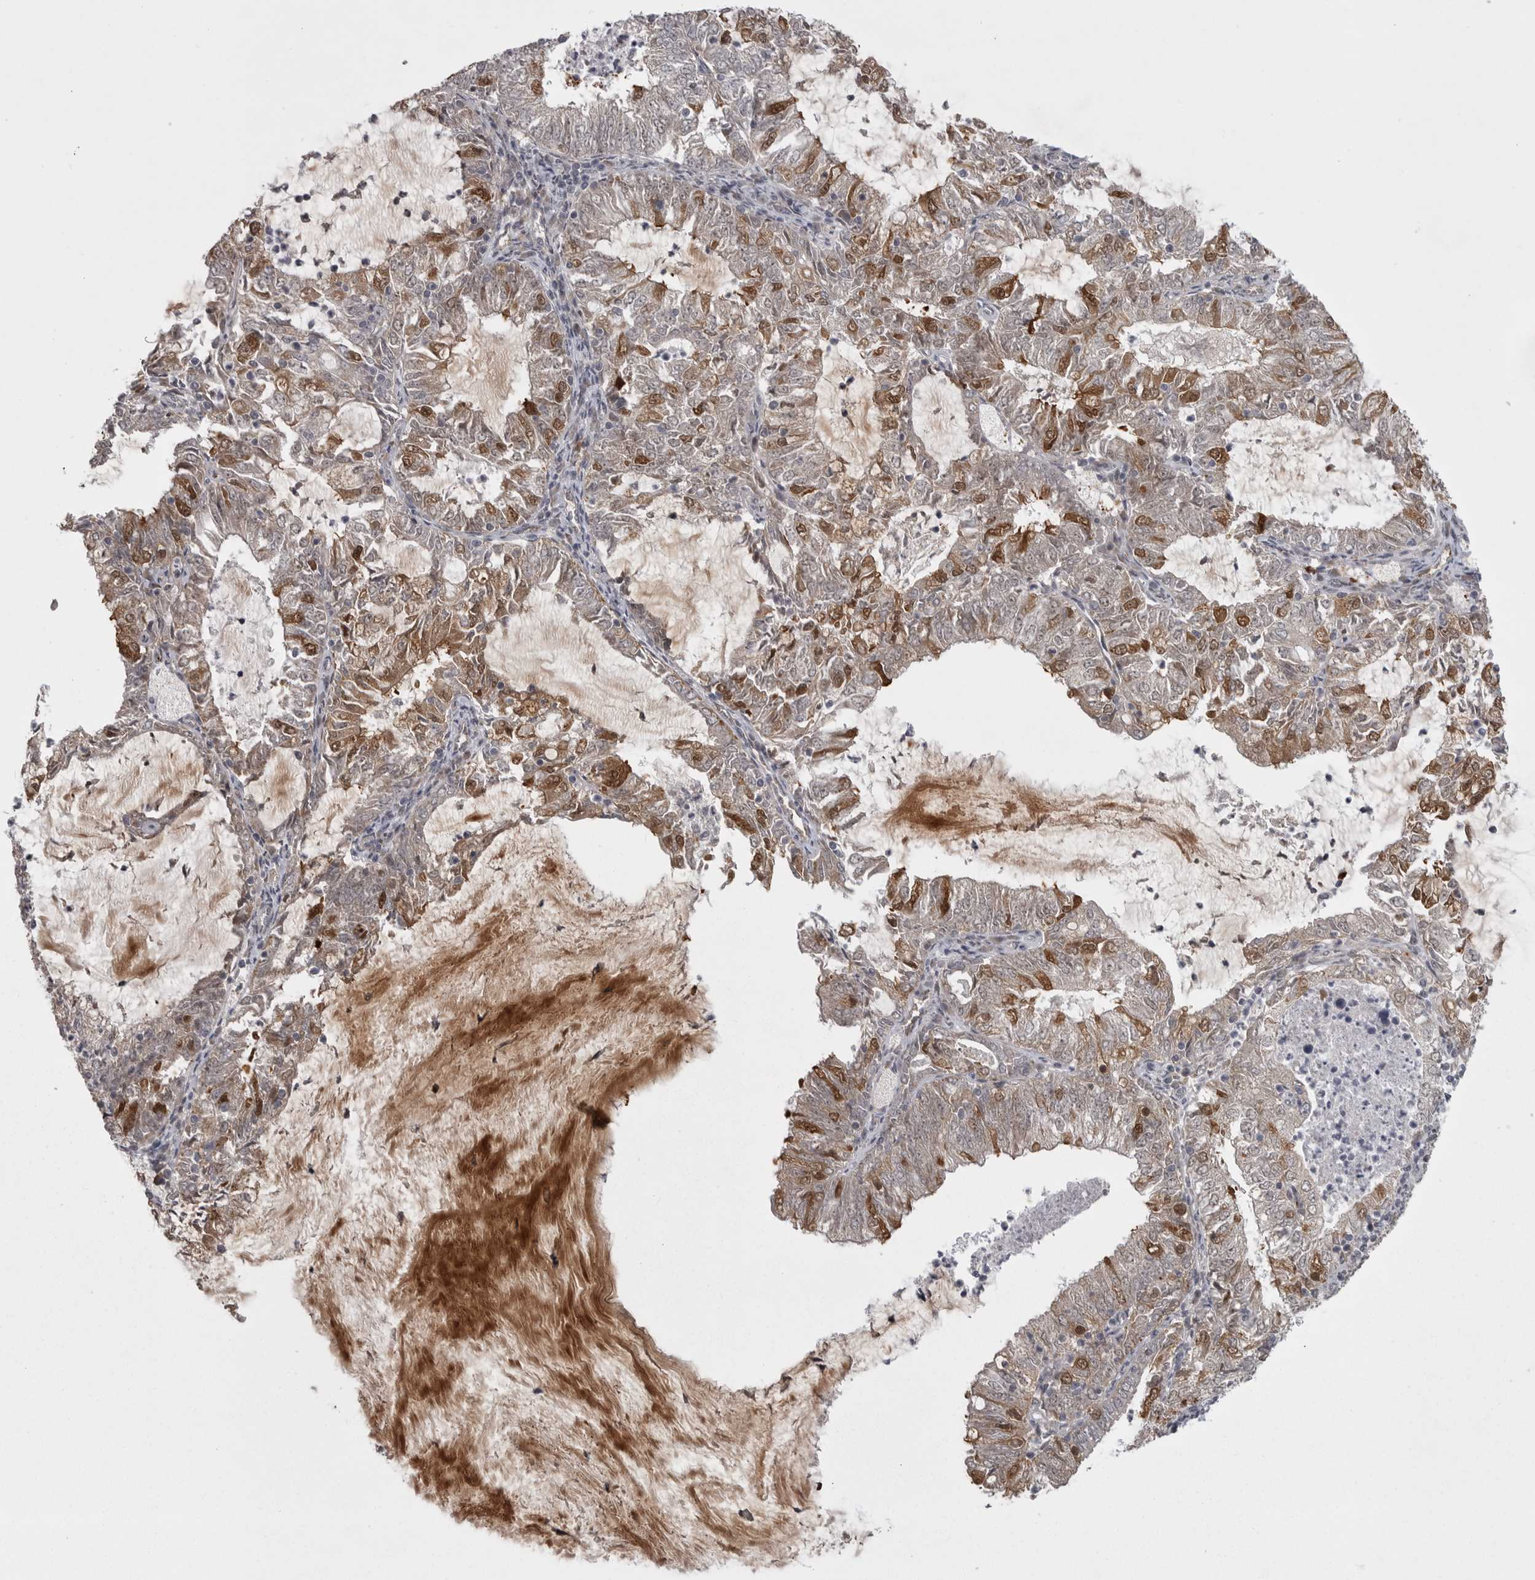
{"staining": {"intensity": "moderate", "quantity": "25%-75%", "location": "cytoplasmic/membranous,nuclear"}, "tissue": "endometrial cancer", "cell_type": "Tumor cells", "image_type": "cancer", "snomed": [{"axis": "morphology", "description": "Adenocarcinoma, NOS"}, {"axis": "topography", "description": "Endometrium"}], "caption": "Human endometrial cancer stained for a protein (brown) reveals moderate cytoplasmic/membranous and nuclear positive positivity in approximately 25%-75% of tumor cells.", "gene": "PPP1R9A", "patient": {"sex": "female", "age": 57}}